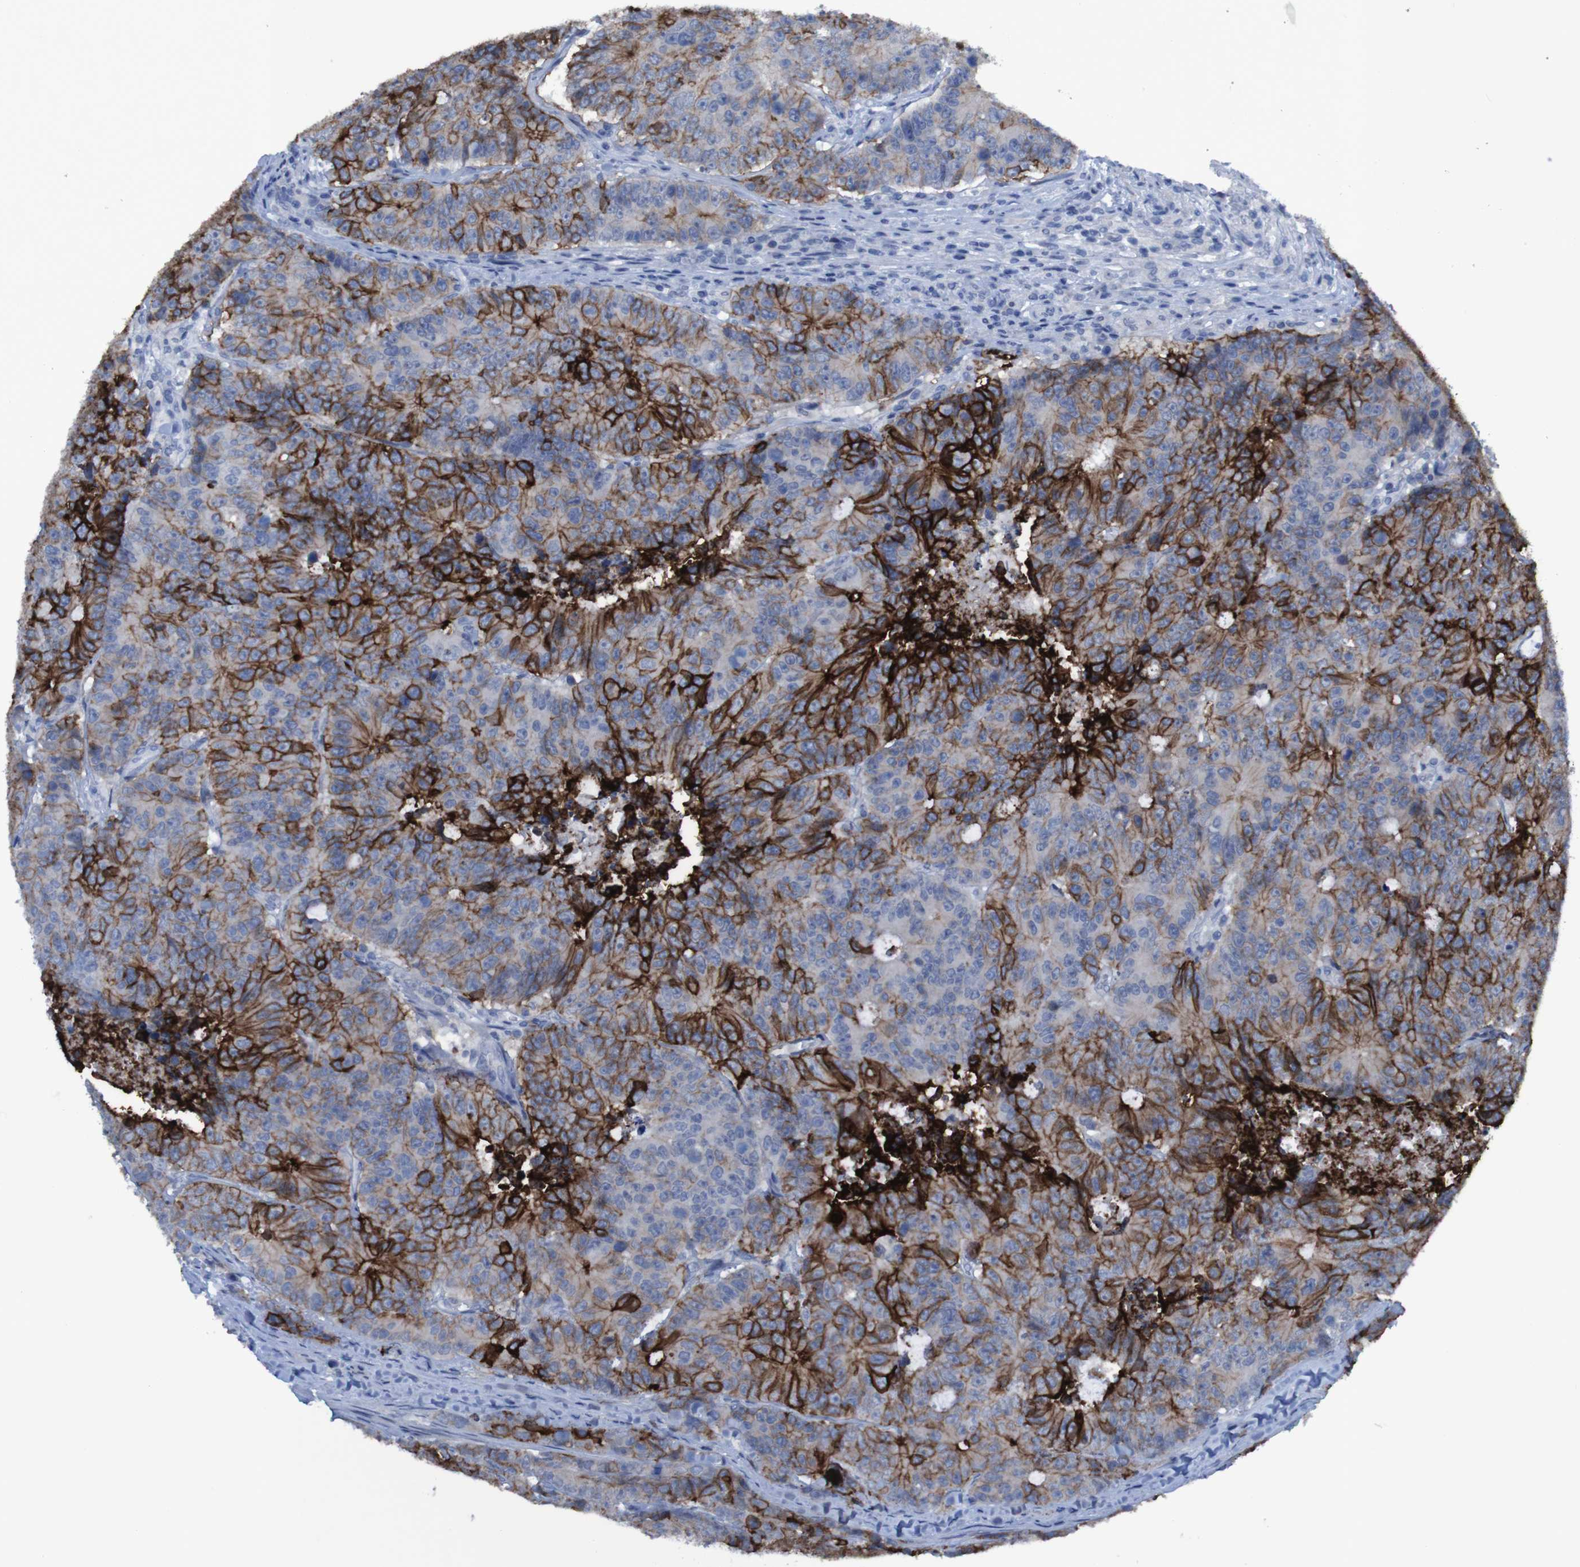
{"staining": {"intensity": "strong", "quantity": "25%-75%", "location": "cytoplasmic/membranous"}, "tissue": "colorectal cancer", "cell_type": "Tumor cells", "image_type": "cancer", "snomed": [{"axis": "morphology", "description": "Adenocarcinoma, NOS"}, {"axis": "topography", "description": "Colon"}], "caption": "Colorectal cancer stained for a protein reveals strong cytoplasmic/membranous positivity in tumor cells.", "gene": "CLDN18", "patient": {"sex": "female", "age": 86}}